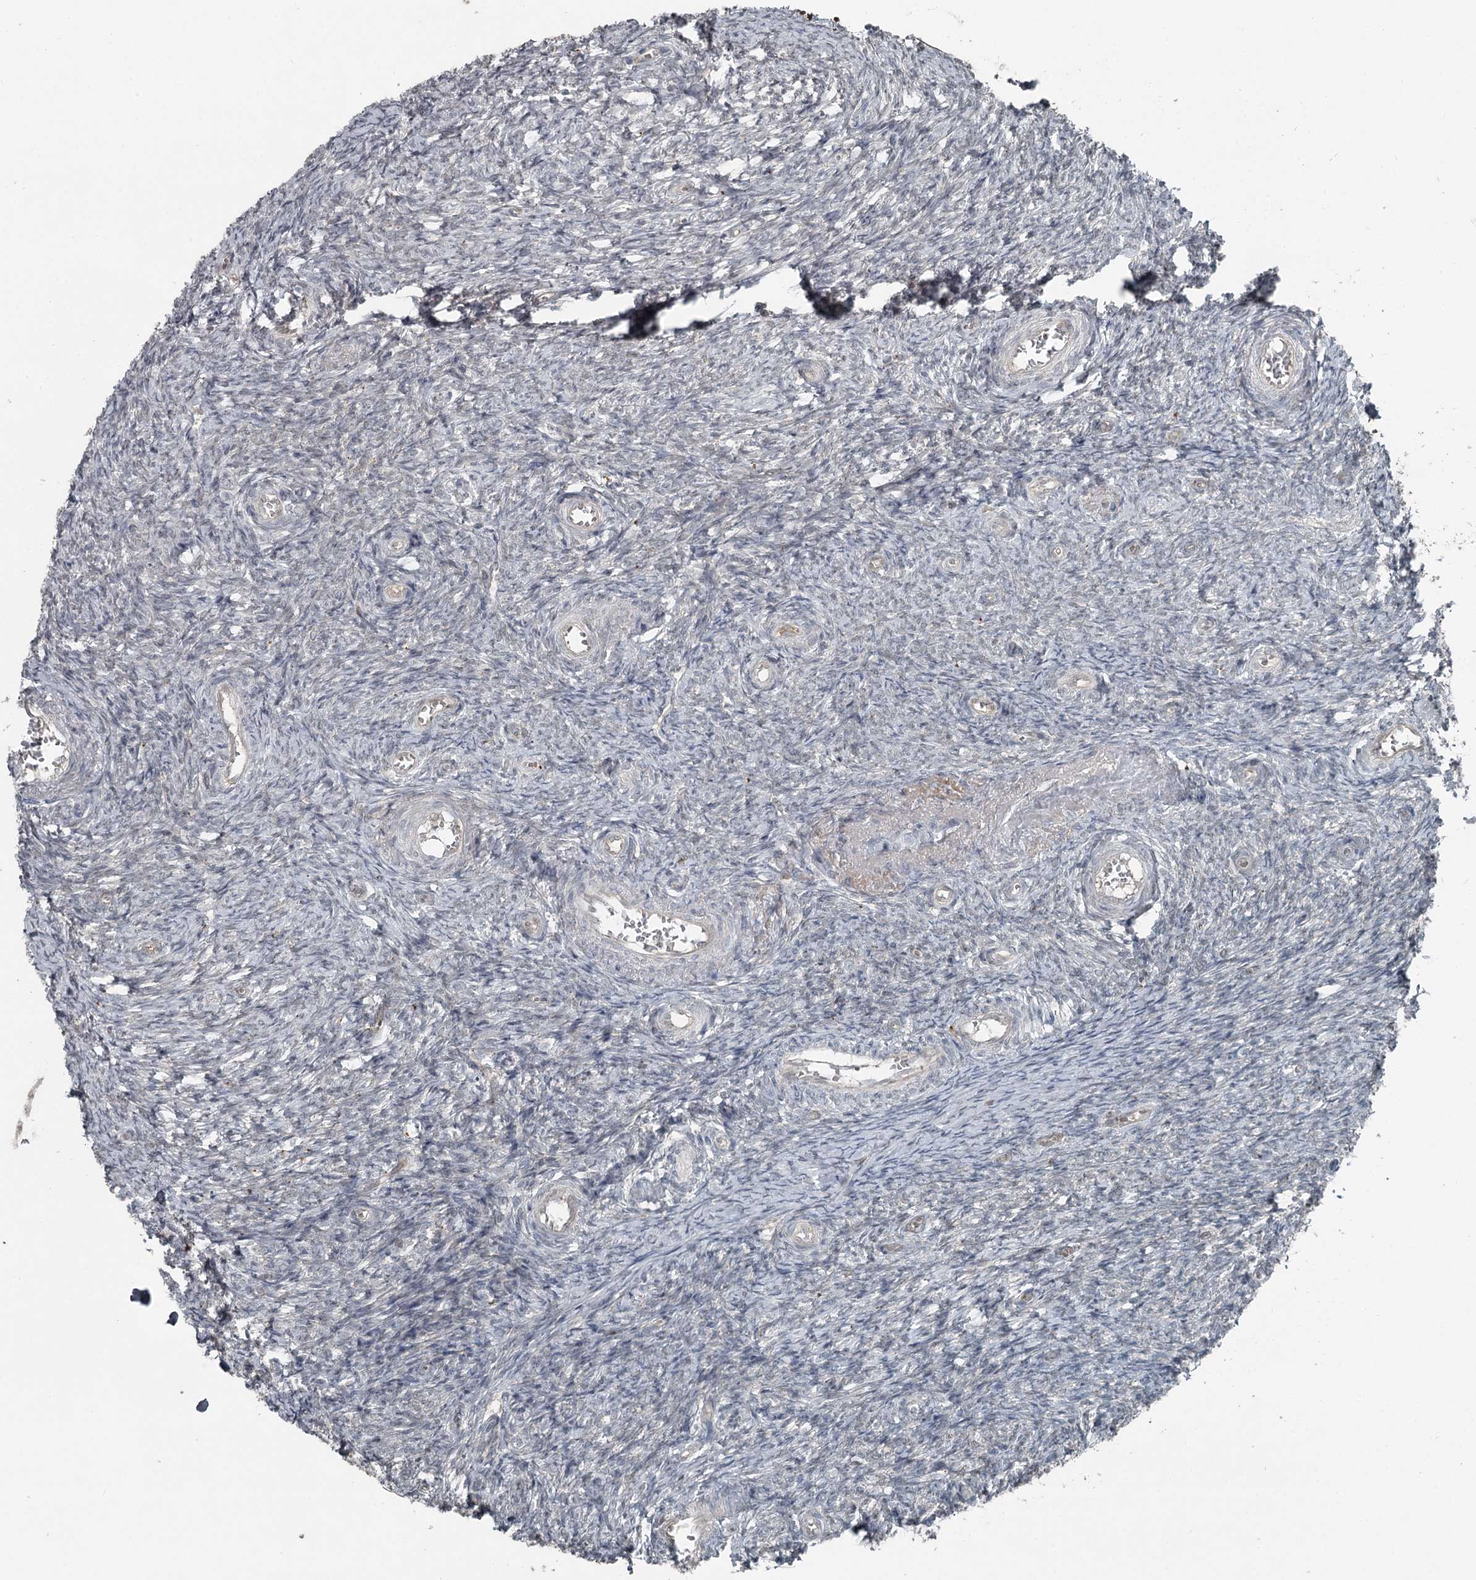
{"staining": {"intensity": "negative", "quantity": "none", "location": "none"}, "tissue": "ovary", "cell_type": "Ovarian stroma cells", "image_type": "normal", "snomed": [{"axis": "morphology", "description": "Normal tissue, NOS"}, {"axis": "topography", "description": "Ovary"}], "caption": "The histopathology image shows no staining of ovarian stroma cells in benign ovary.", "gene": "SLC39A8", "patient": {"sex": "female", "age": 44}}